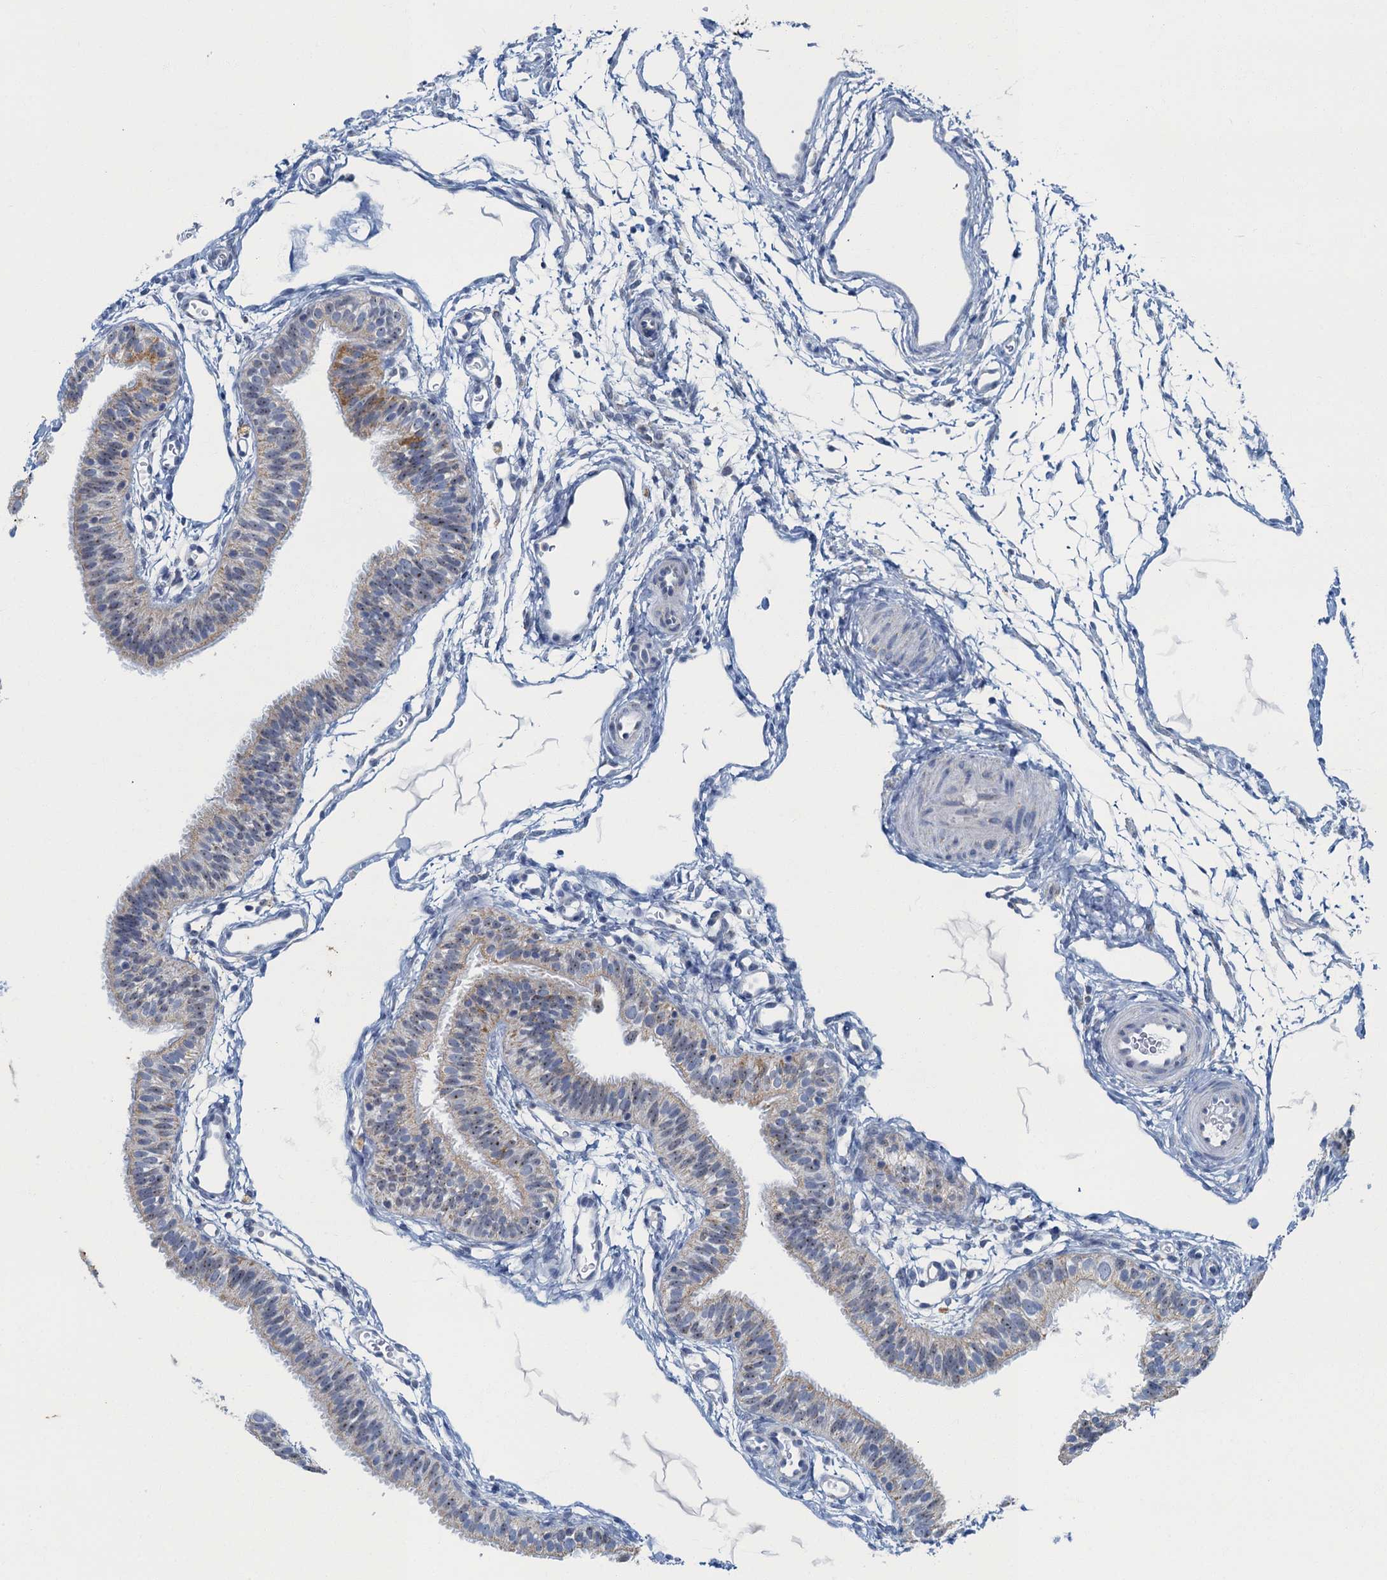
{"staining": {"intensity": "moderate", "quantity": "25%-75%", "location": "cytoplasmic/membranous"}, "tissue": "fallopian tube", "cell_type": "Glandular cells", "image_type": "normal", "snomed": [{"axis": "morphology", "description": "Normal tissue, NOS"}, {"axis": "topography", "description": "Fallopian tube"}], "caption": "Immunohistochemistry (IHC) histopathology image of normal human fallopian tube stained for a protein (brown), which shows medium levels of moderate cytoplasmic/membranous expression in about 25%-75% of glandular cells.", "gene": "RAD9B", "patient": {"sex": "female", "age": 35}}